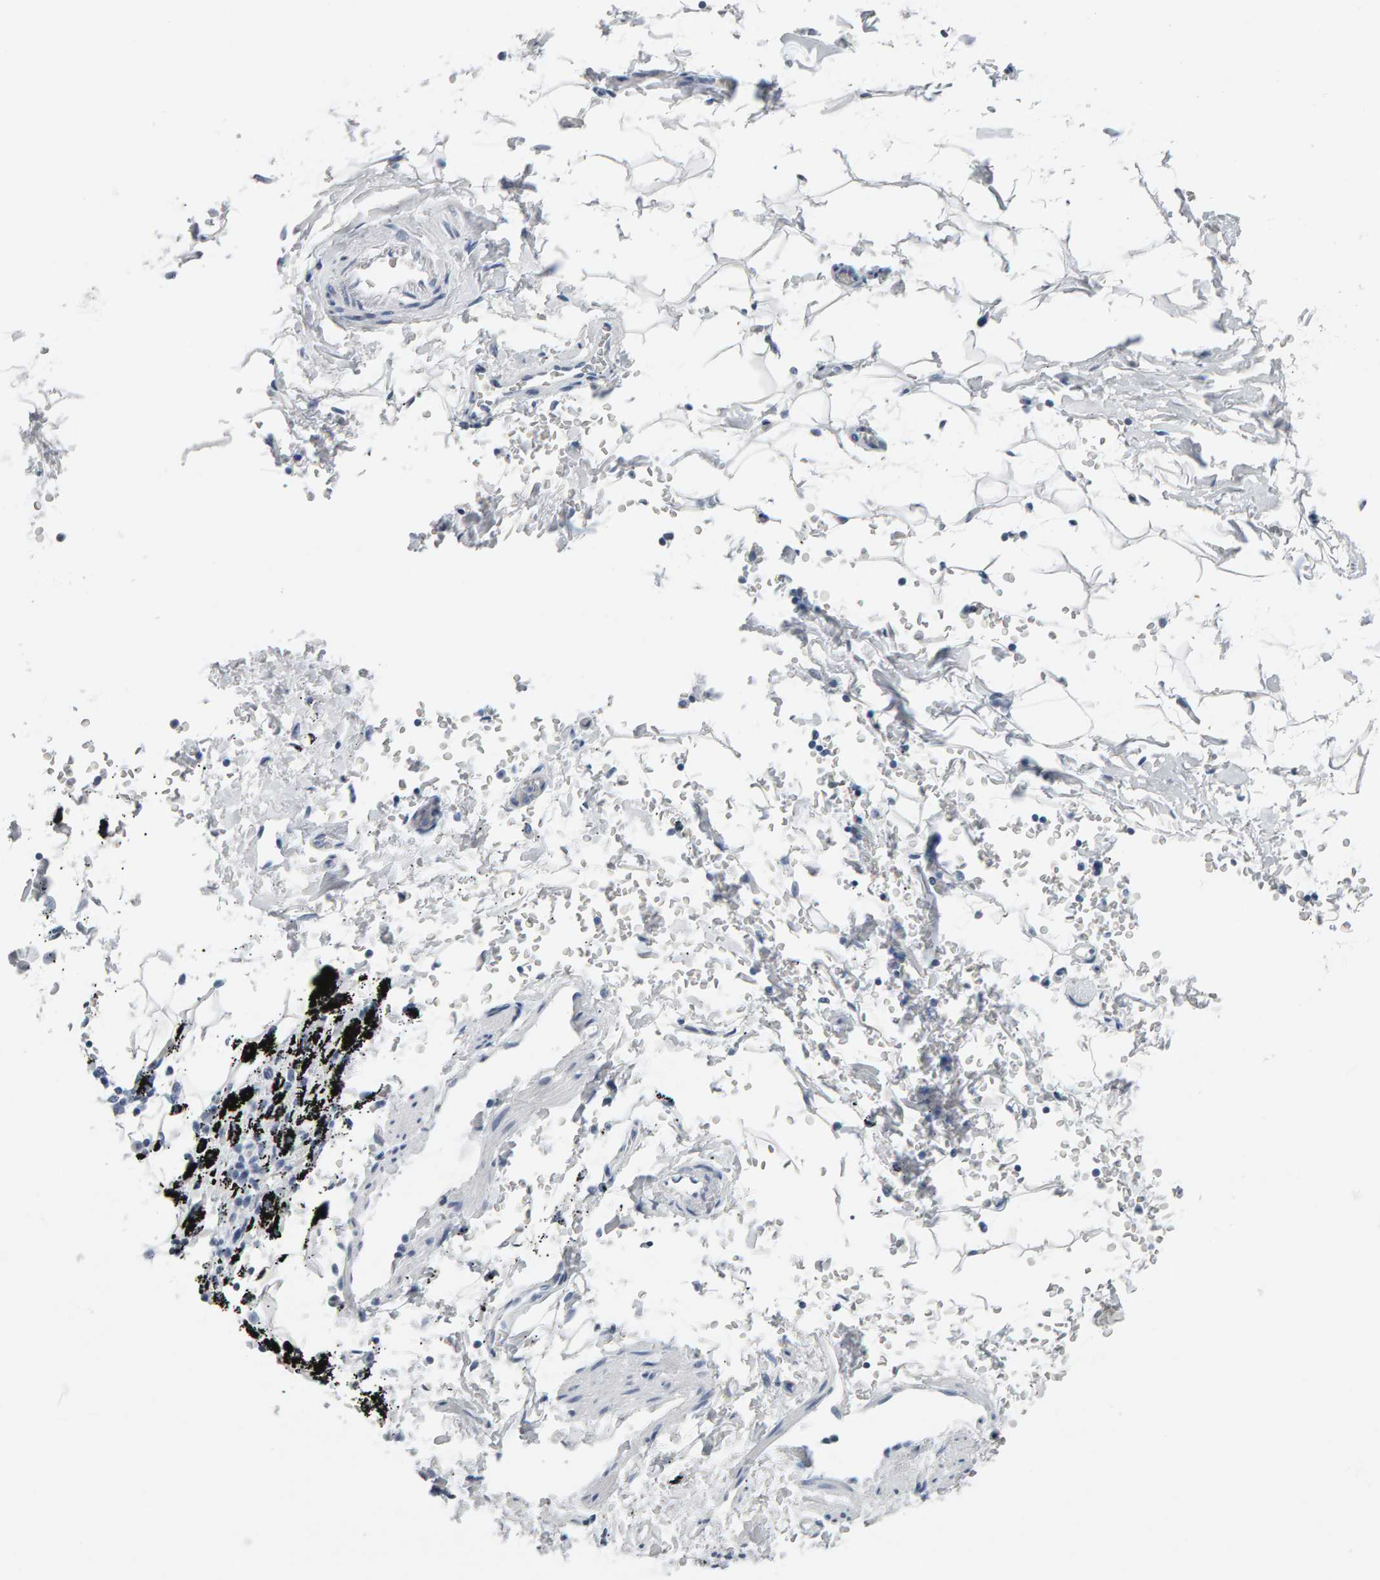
{"staining": {"intensity": "negative", "quantity": "none", "location": "none"}, "tissue": "adipose tissue", "cell_type": "Adipocytes", "image_type": "normal", "snomed": [{"axis": "morphology", "description": "Normal tissue, NOS"}, {"axis": "topography", "description": "Cartilage tissue"}, {"axis": "topography", "description": "Lung"}], "caption": "Adipose tissue stained for a protein using IHC shows no staining adipocytes.", "gene": "SPACA3", "patient": {"sex": "female", "age": 77}}